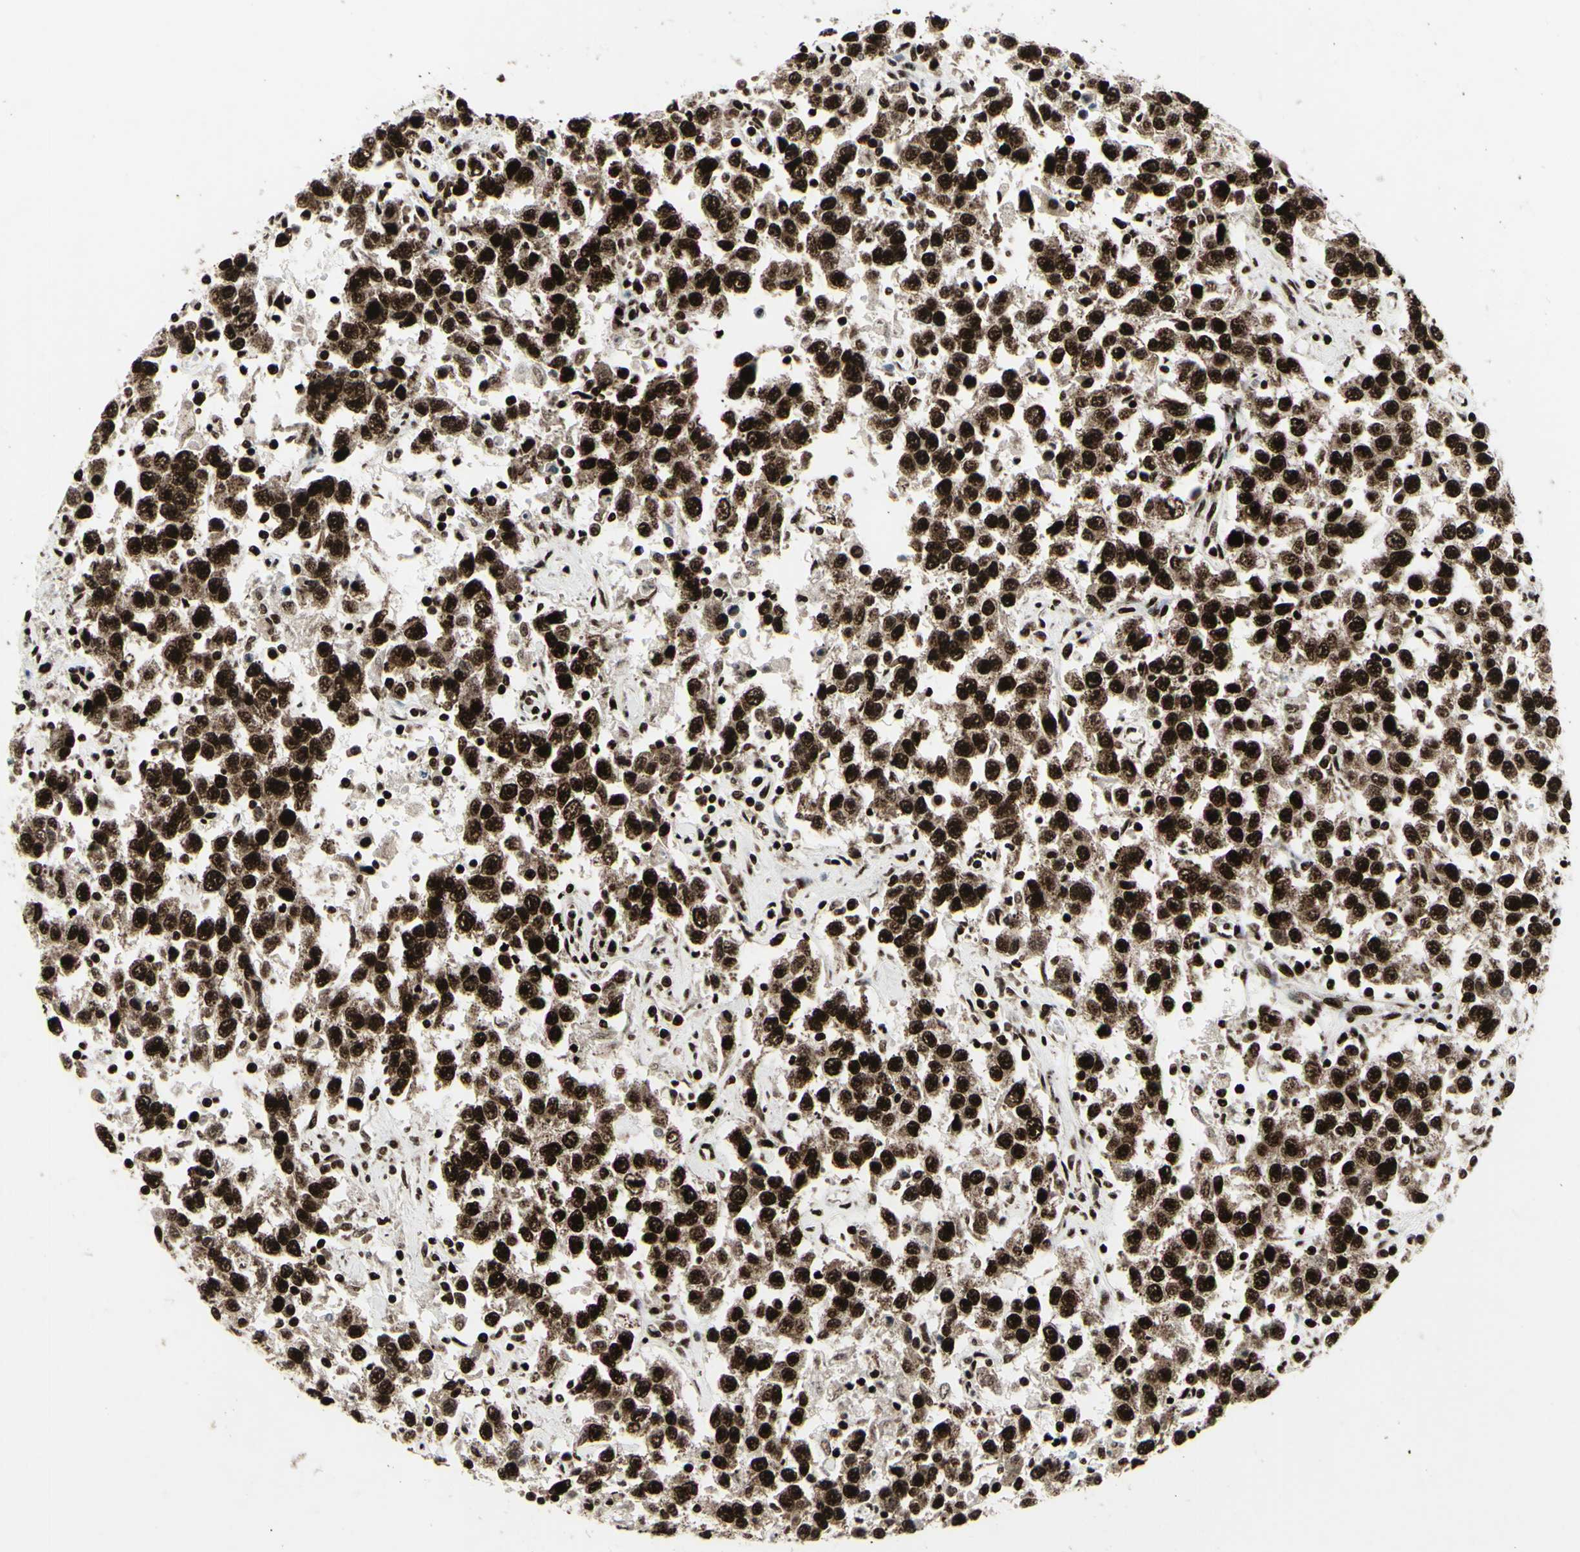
{"staining": {"intensity": "strong", "quantity": ">75%", "location": "cytoplasmic/membranous,nuclear"}, "tissue": "testis cancer", "cell_type": "Tumor cells", "image_type": "cancer", "snomed": [{"axis": "morphology", "description": "Seminoma, NOS"}, {"axis": "topography", "description": "Testis"}], "caption": "A high amount of strong cytoplasmic/membranous and nuclear expression is appreciated in approximately >75% of tumor cells in testis cancer (seminoma) tissue.", "gene": "U2AF2", "patient": {"sex": "male", "age": 41}}